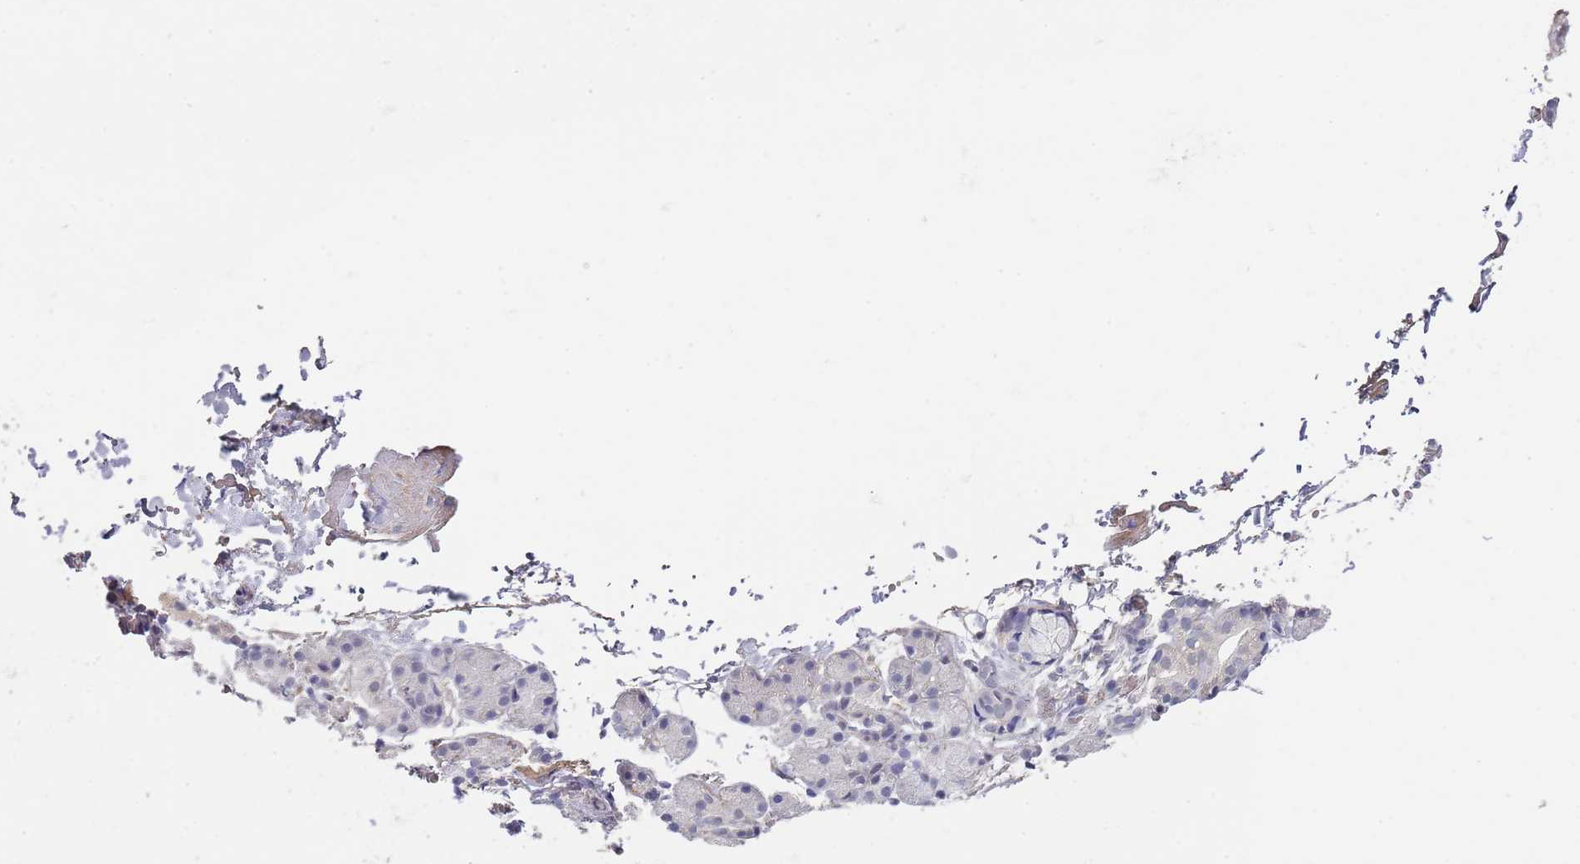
{"staining": {"intensity": "negative", "quantity": "none", "location": "none"}, "tissue": "salivary gland", "cell_type": "Glandular cells", "image_type": "normal", "snomed": [{"axis": "morphology", "description": "Normal tissue, NOS"}, {"axis": "topography", "description": "Salivary gland"}], "caption": "Immunohistochemical staining of unremarkable salivary gland reveals no significant staining in glandular cells. (DAB IHC visualized using brightfield microscopy, high magnification).", "gene": "B4GALT4", "patient": {"sex": "male", "age": 63}}